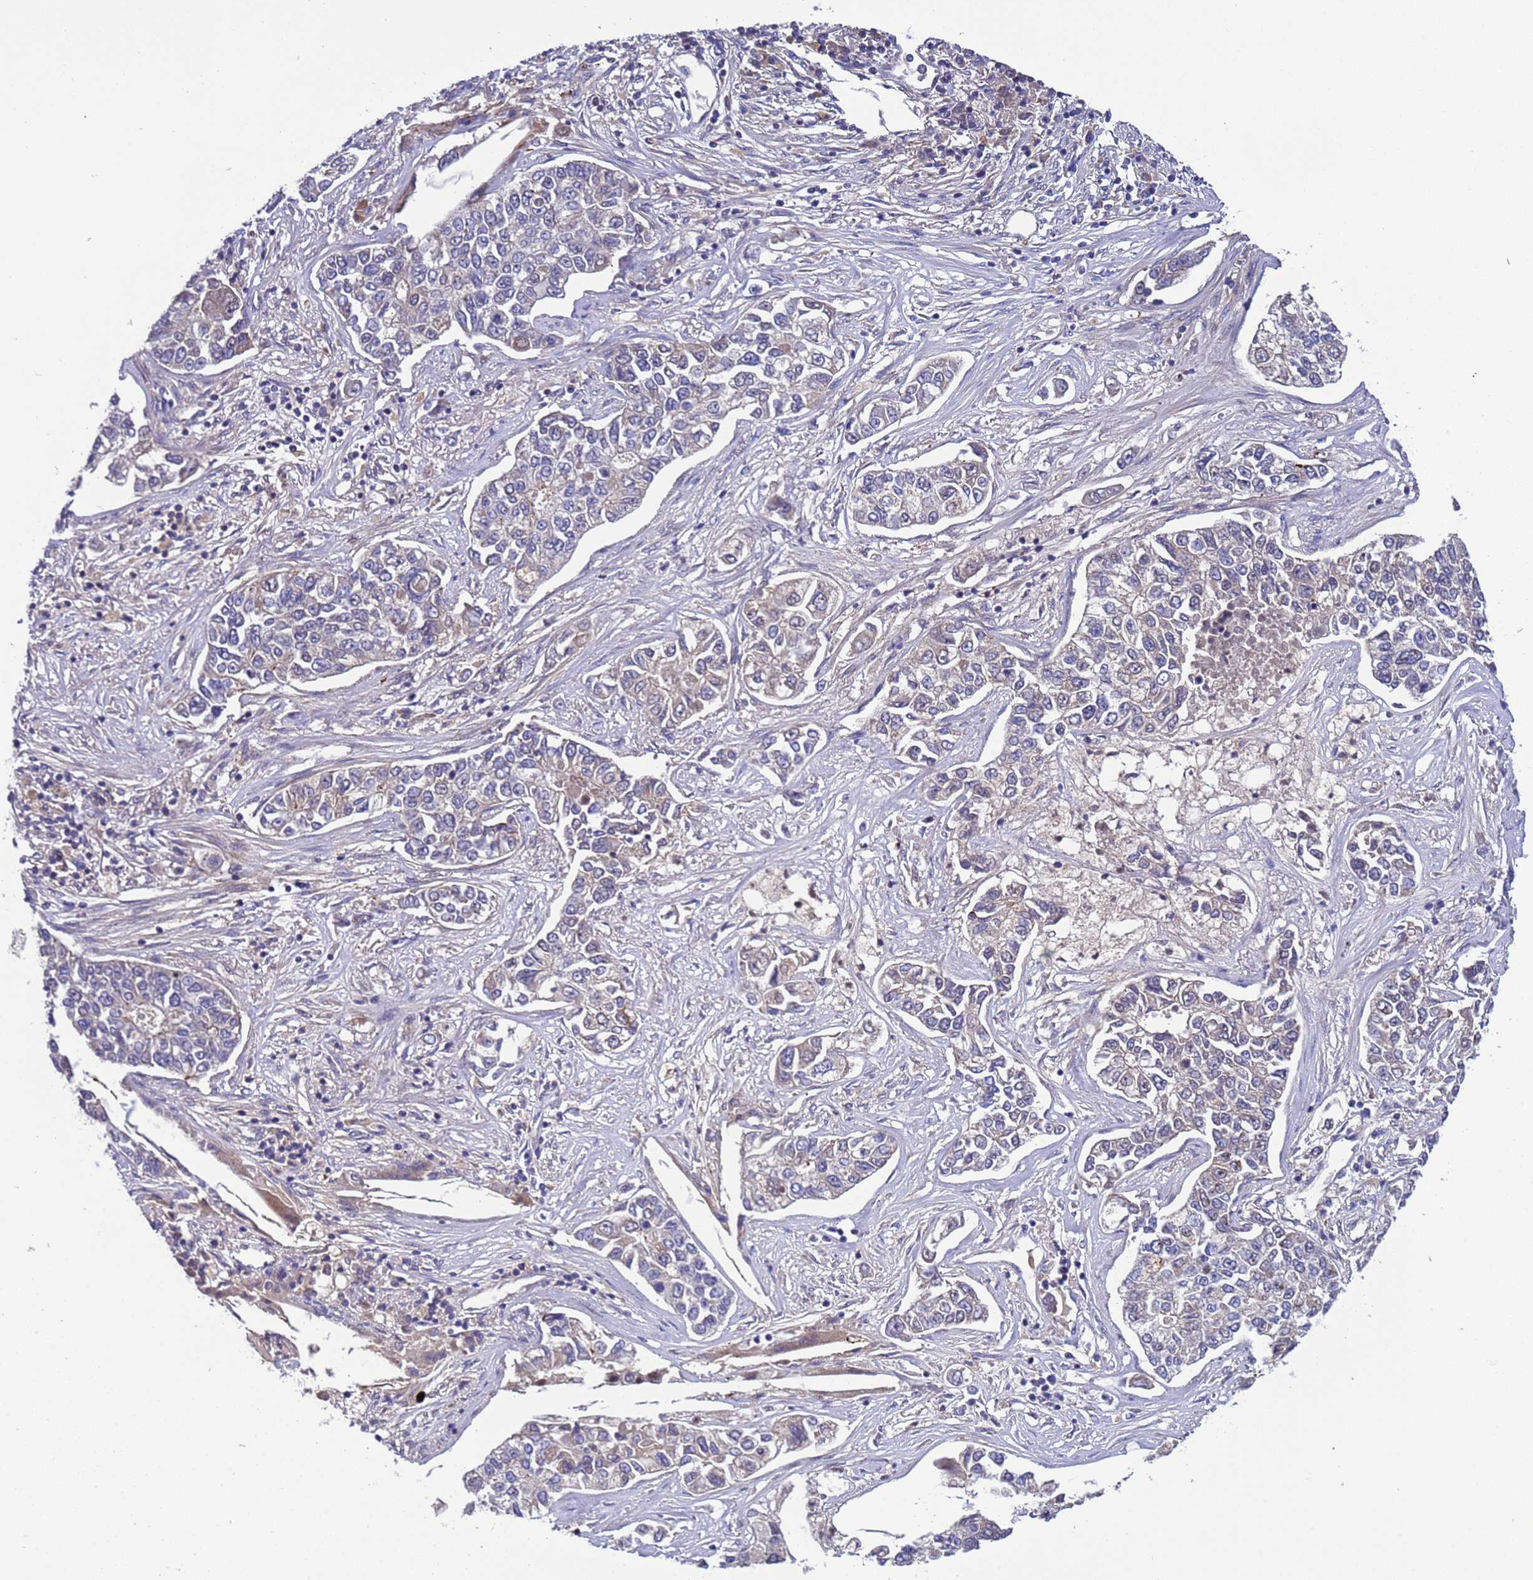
{"staining": {"intensity": "negative", "quantity": "none", "location": "none"}, "tissue": "lung cancer", "cell_type": "Tumor cells", "image_type": "cancer", "snomed": [{"axis": "morphology", "description": "Adenocarcinoma, NOS"}, {"axis": "topography", "description": "Lung"}], "caption": "Immunohistochemistry (IHC) histopathology image of human adenocarcinoma (lung) stained for a protein (brown), which reveals no expression in tumor cells. Nuclei are stained in blue.", "gene": "PARP16", "patient": {"sex": "male", "age": 49}}